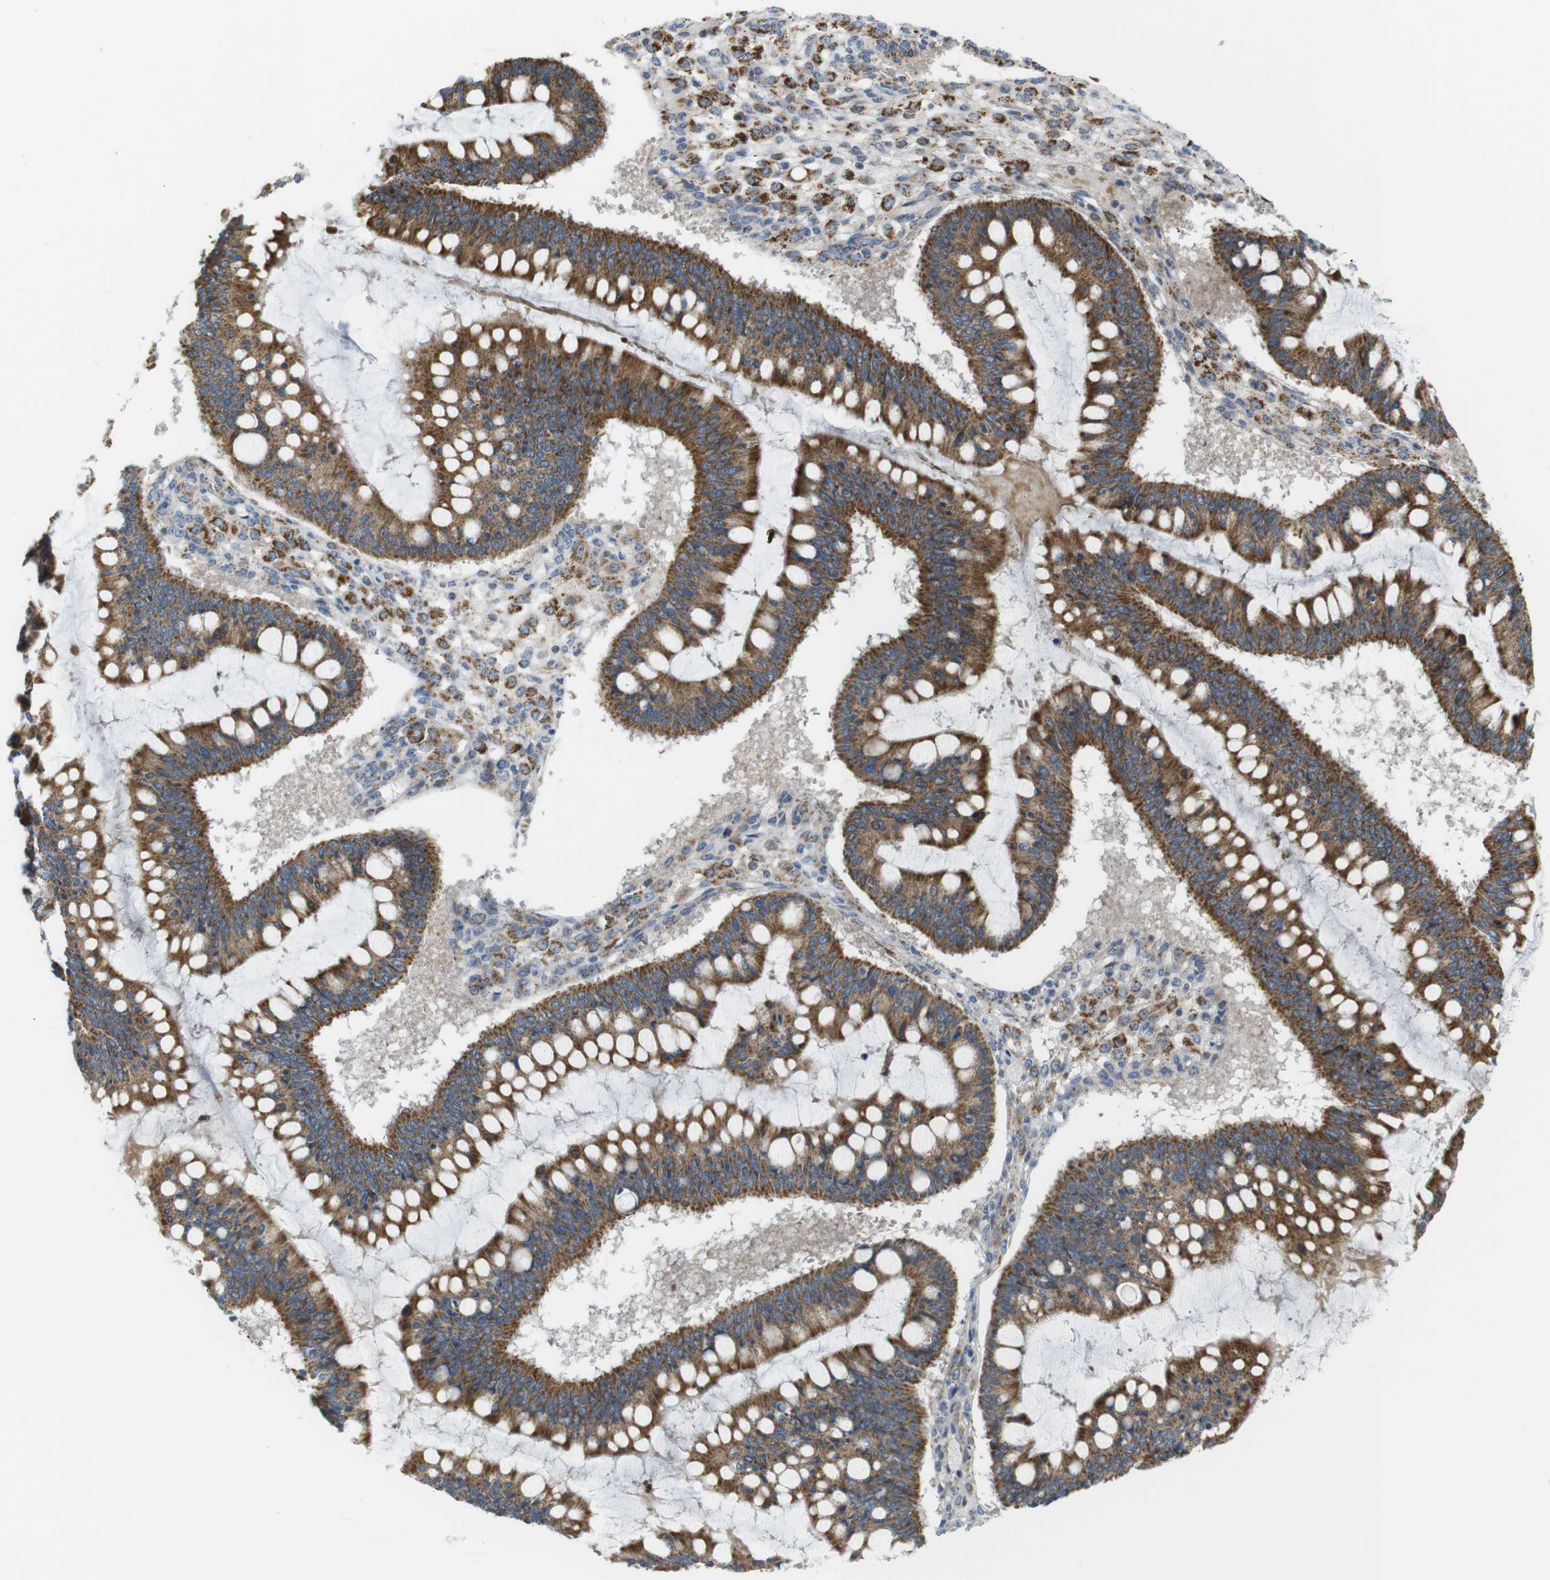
{"staining": {"intensity": "strong", "quantity": ">75%", "location": "cytoplasmic/membranous"}, "tissue": "ovarian cancer", "cell_type": "Tumor cells", "image_type": "cancer", "snomed": [{"axis": "morphology", "description": "Cystadenocarcinoma, mucinous, NOS"}, {"axis": "topography", "description": "Ovary"}], "caption": "Human ovarian mucinous cystadenocarcinoma stained for a protein (brown) reveals strong cytoplasmic/membranous positive positivity in about >75% of tumor cells.", "gene": "MARCHF1", "patient": {"sex": "female", "age": 73}}